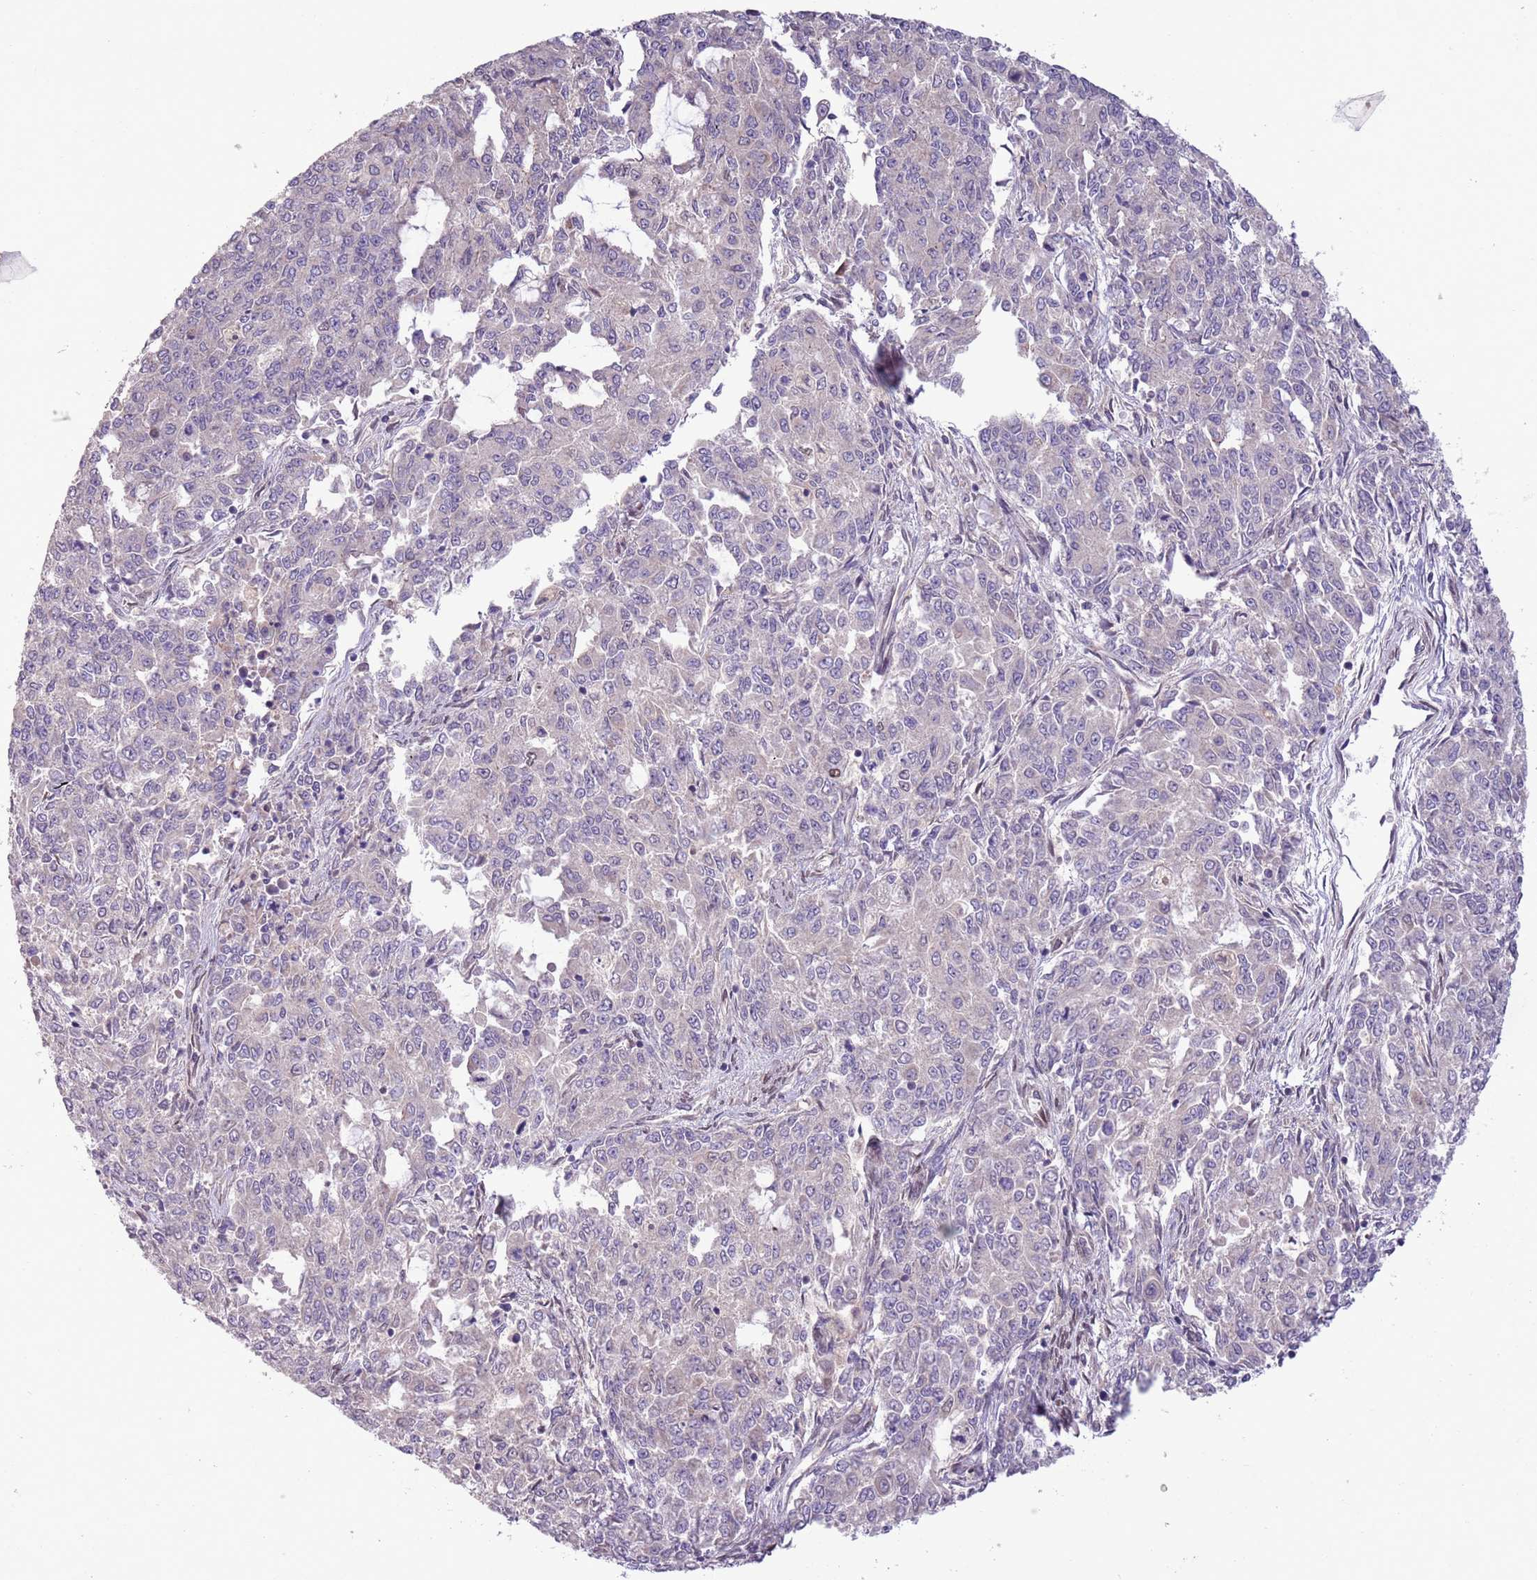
{"staining": {"intensity": "negative", "quantity": "none", "location": "none"}, "tissue": "endometrial cancer", "cell_type": "Tumor cells", "image_type": "cancer", "snomed": [{"axis": "morphology", "description": "Adenocarcinoma, NOS"}, {"axis": "topography", "description": "Endometrium"}], "caption": "A high-resolution micrograph shows IHC staining of adenocarcinoma (endometrial), which demonstrates no significant positivity in tumor cells.", "gene": "CCND2", "patient": {"sex": "female", "age": 50}}